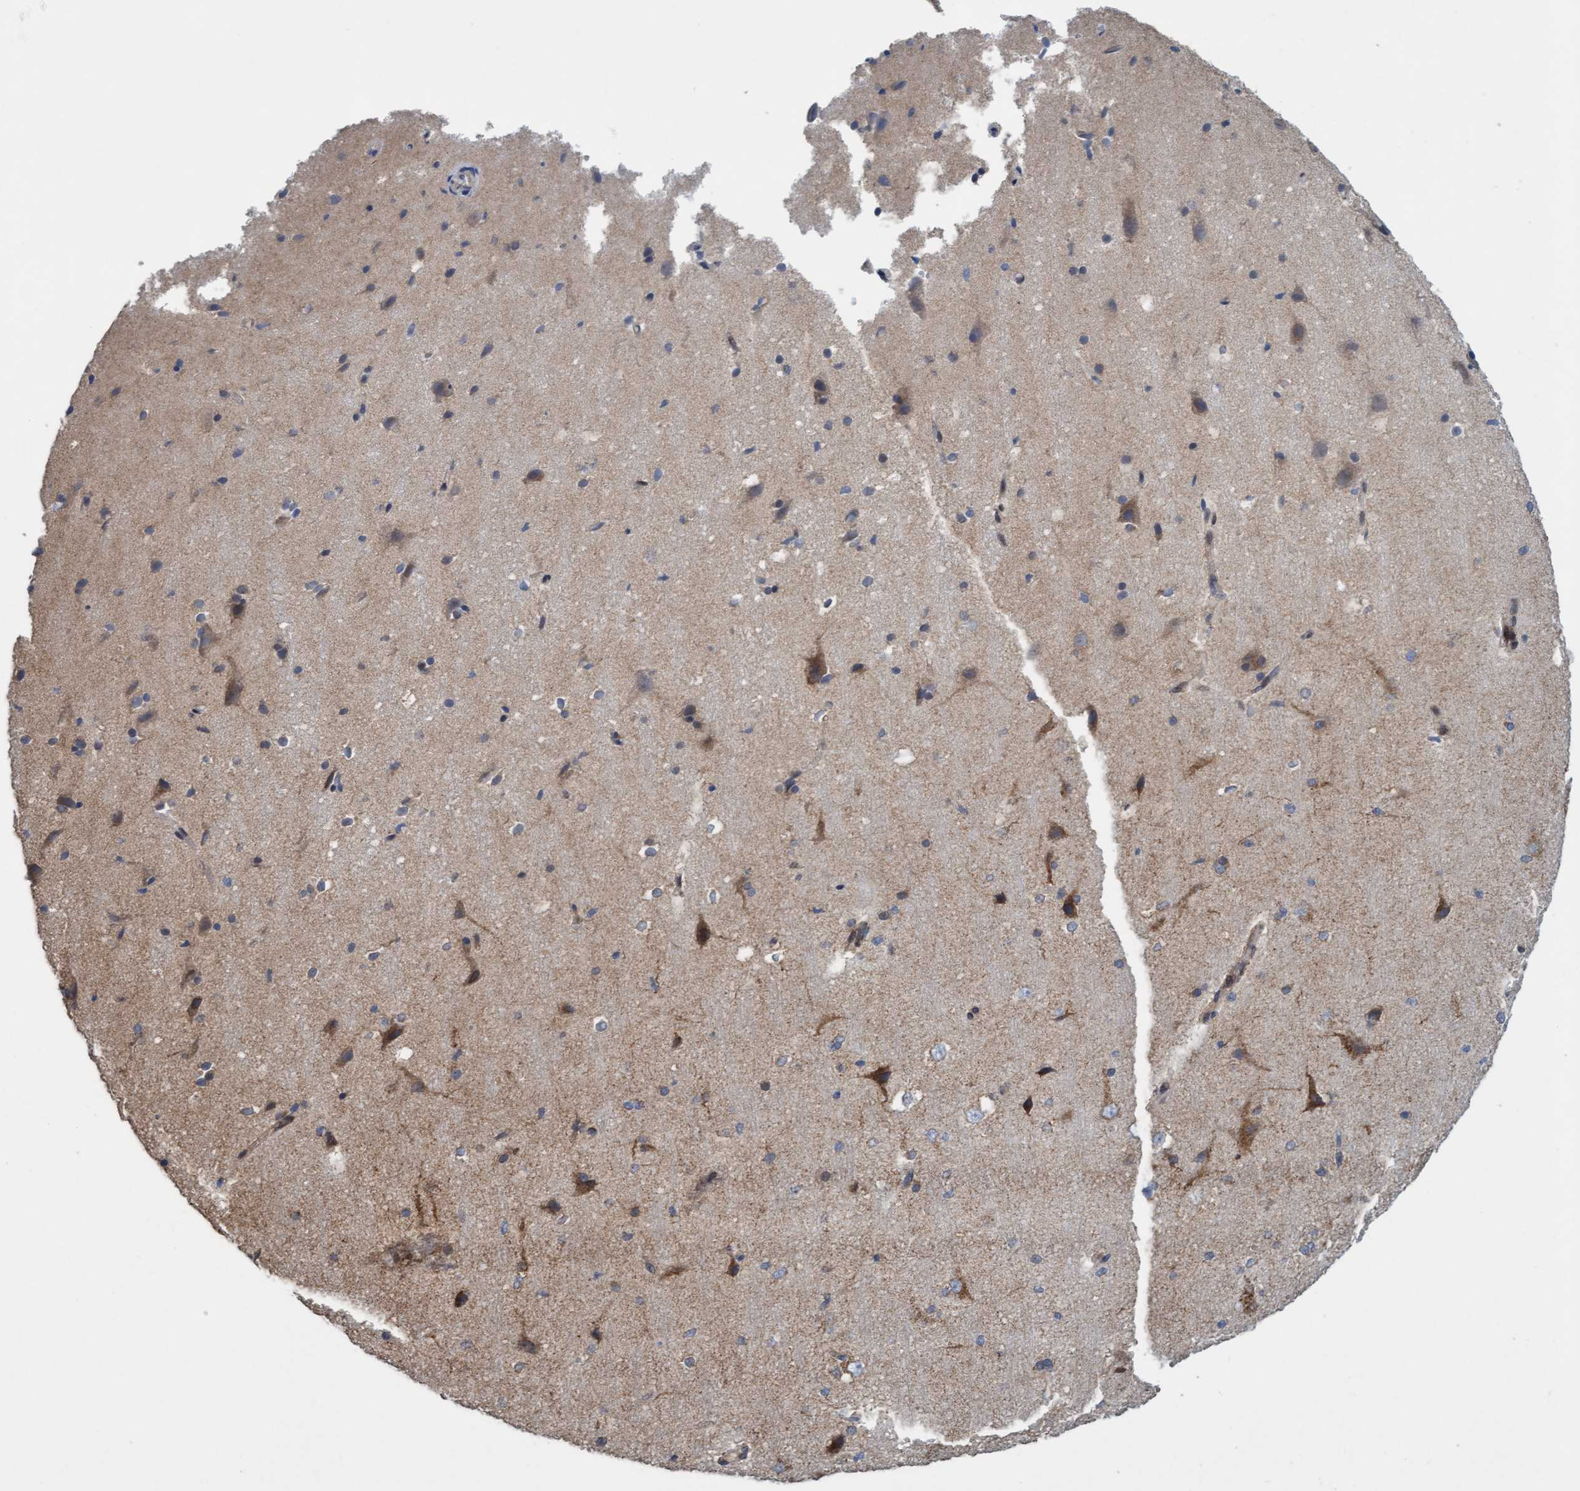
{"staining": {"intensity": "weak", "quantity": ">75%", "location": "cytoplasmic/membranous"}, "tissue": "cerebral cortex", "cell_type": "Endothelial cells", "image_type": "normal", "snomed": [{"axis": "morphology", "description": "Normal tissue, NOS"}, {"axis": "morphology", "description": "Developmental malformation"}, {"axis": "topography", "description": "Cerebral cortex"}], "caption": "Cerebral cortex stained with a brown dye reveals weak cytoplasmic/membranous positive staining in about >75% of endothelial cells.", "gene": "MRPS23", "patient": {"sex": "female", "age": 30}}